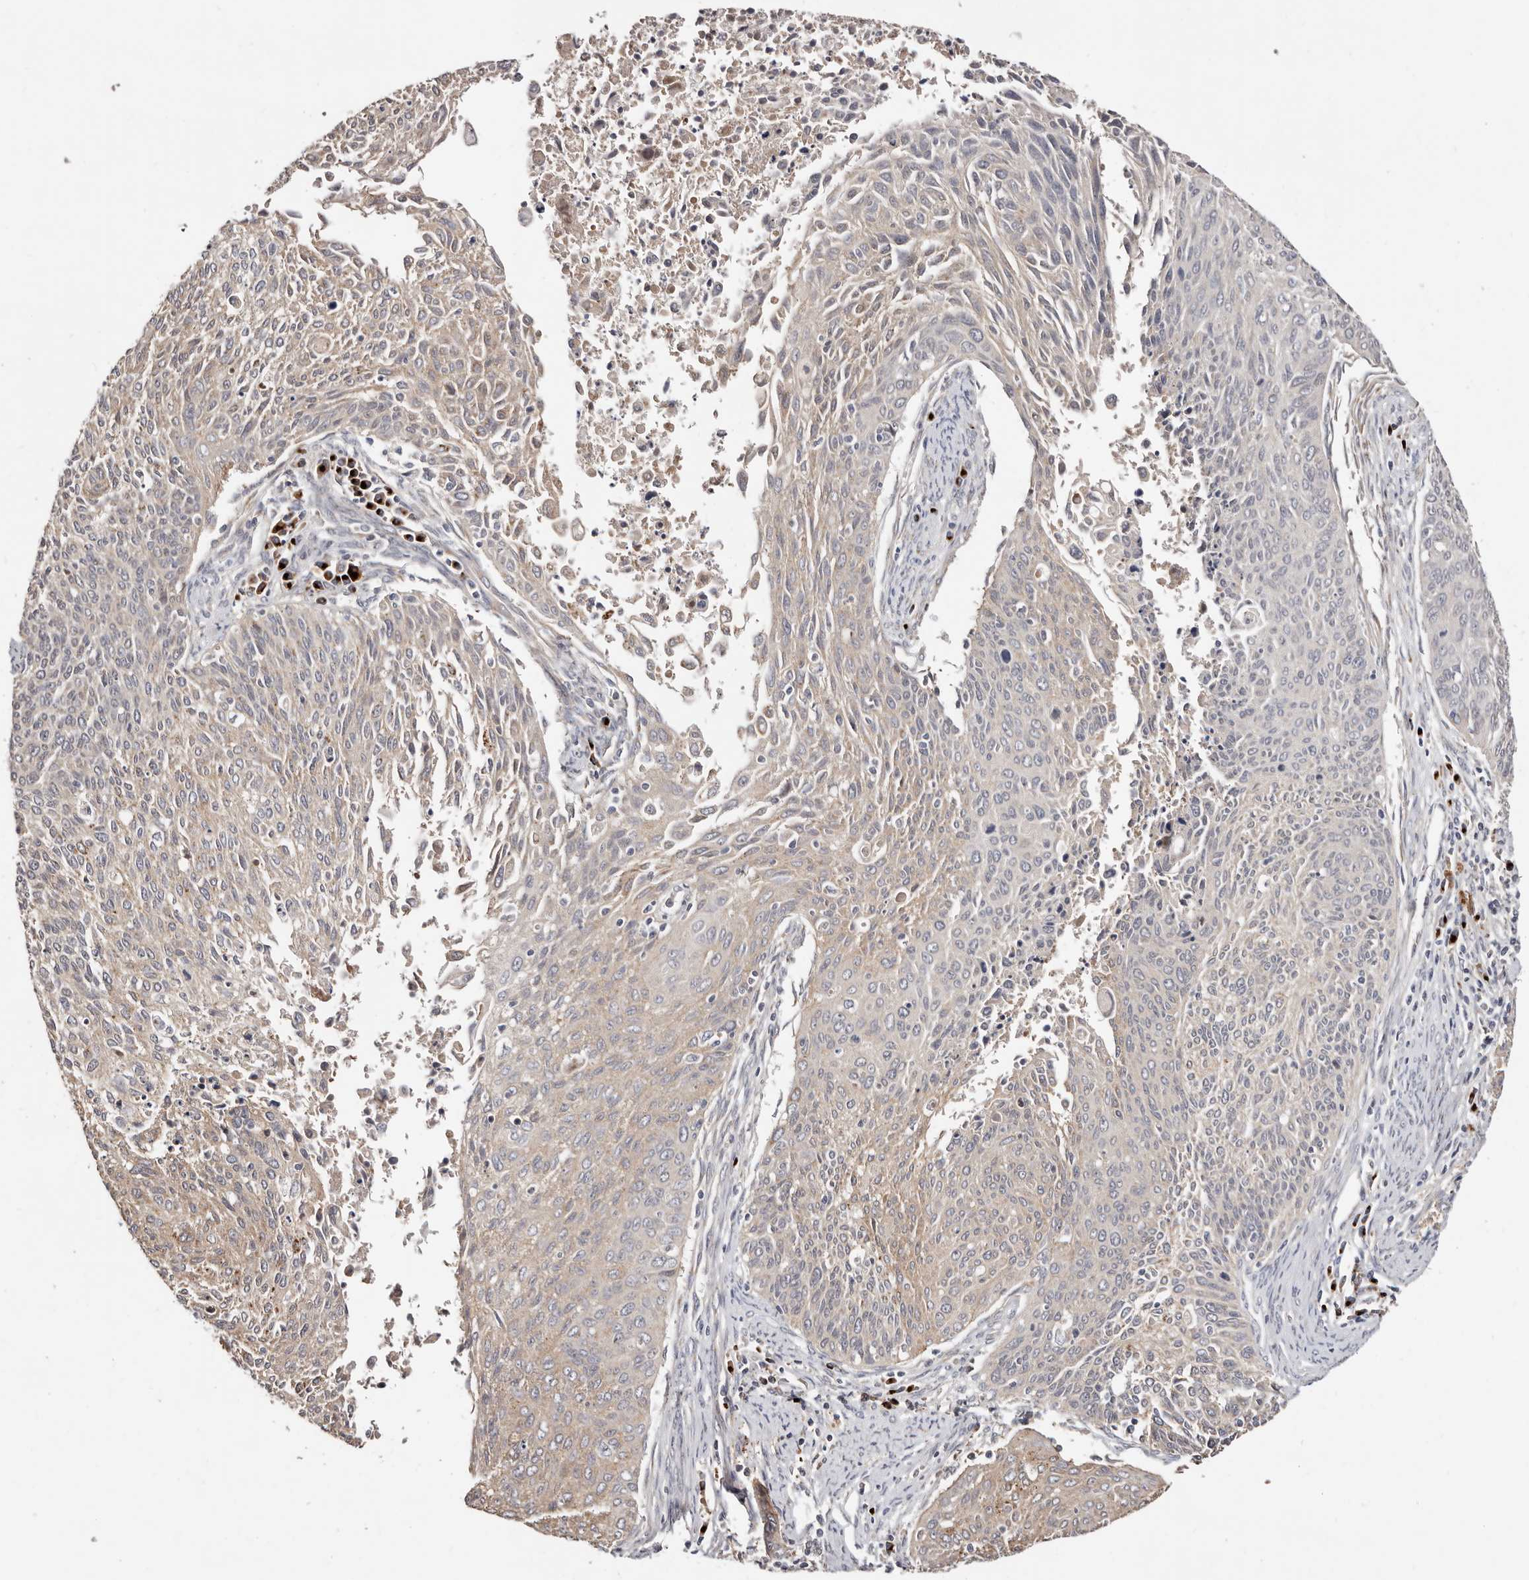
{"staining": {"intensity": "weak", "quantity": "<25%", "location": "cytoplasmic/membranous"}, "tissue": "cervical cancer", "cell_type": "Tumor cells", "image_type": "cancer", "snomed": [{"axis": "morphology", "description": "Squamous cell carcinoma, NOS"}, {"axis": "topography", "description": "Cervix"}], "caption": "Tumor cells show no significant protein positivity in cervical cancer.", "gene": "DACT2", "patient": {"sex": "female", "age": 55}}